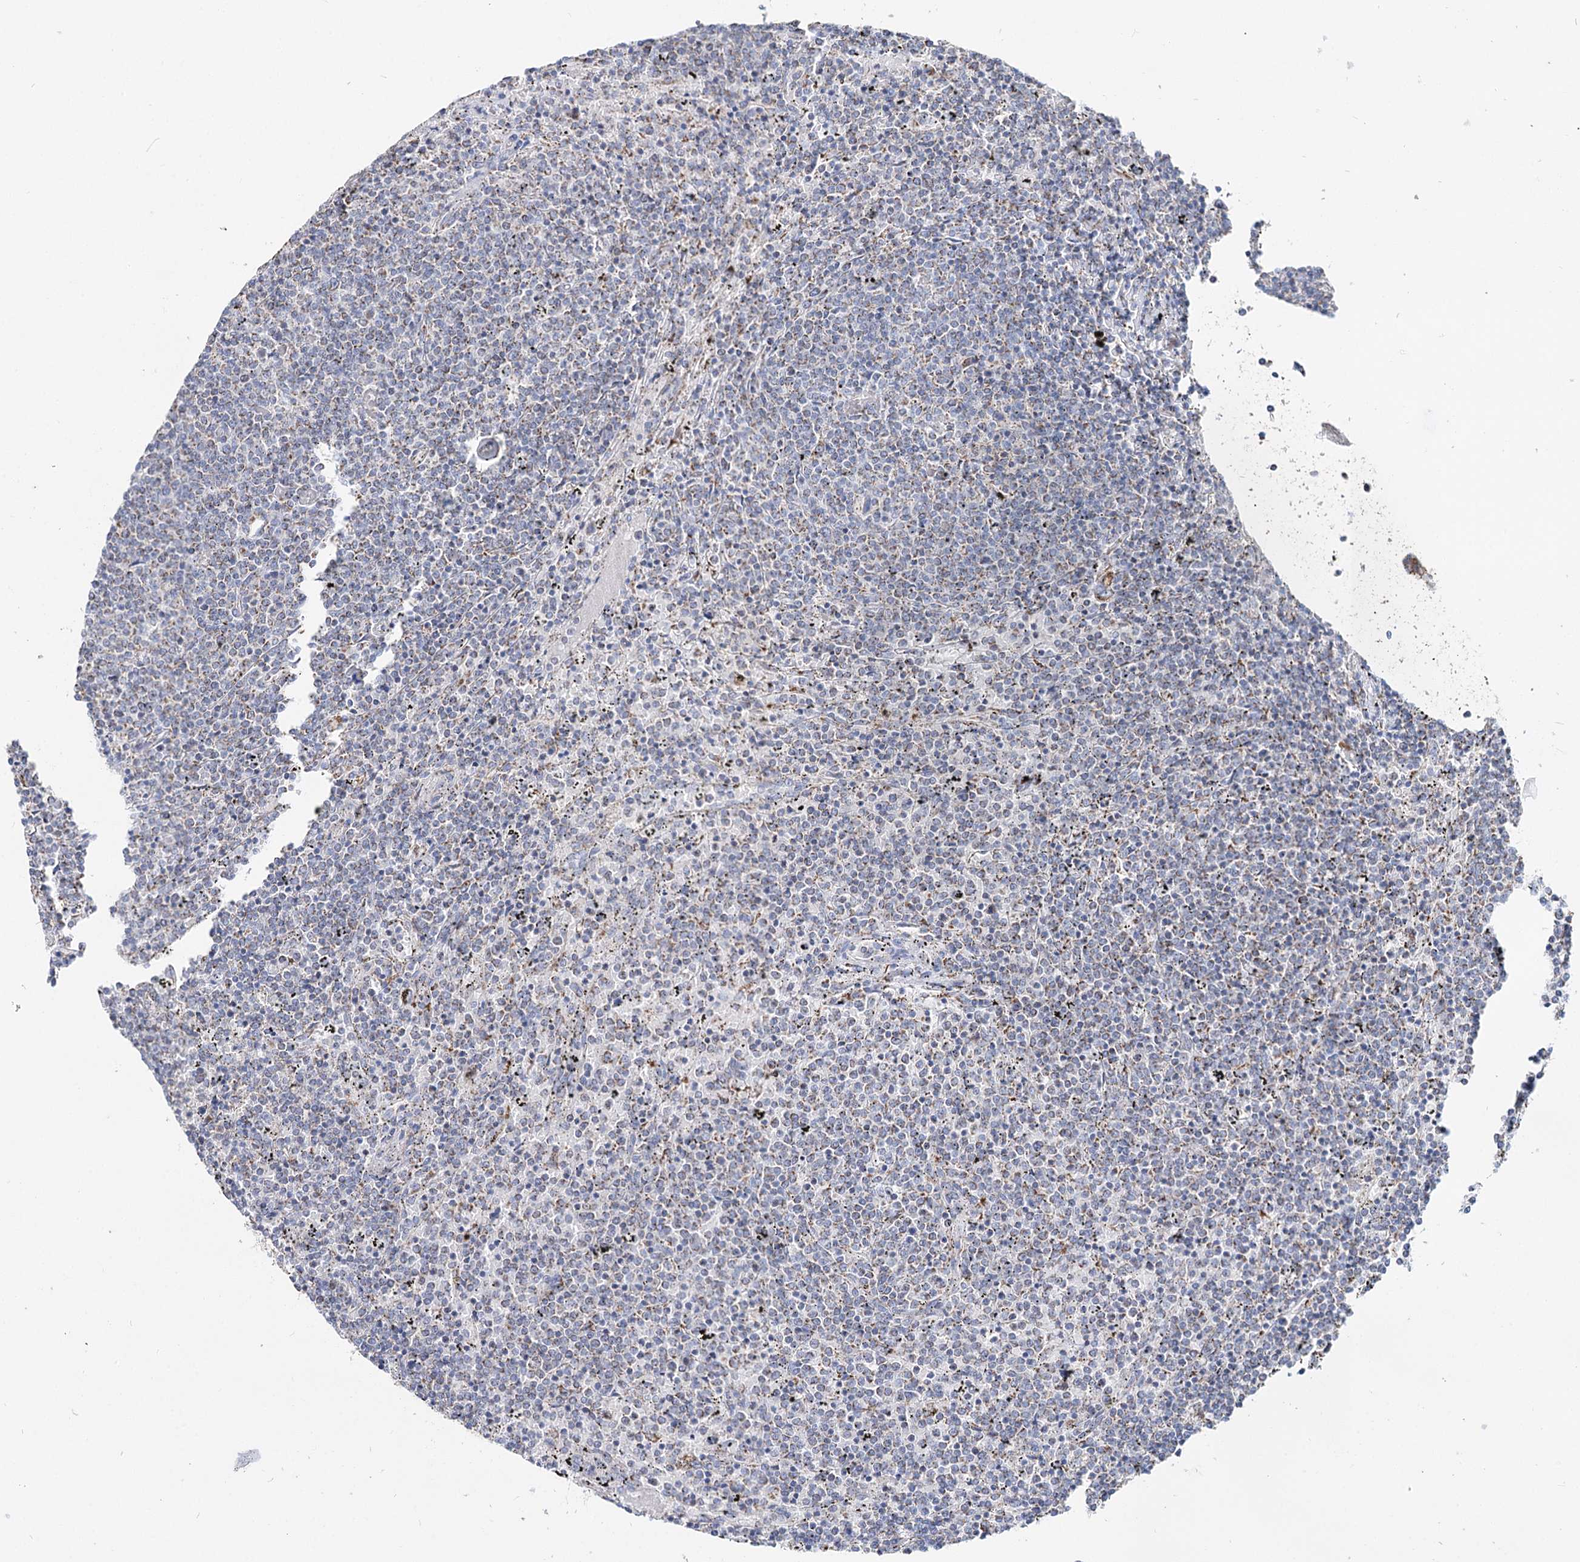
{"staining": {"intensity": "negative", "quantity": "none", "location": "none"}, "tissue": "lymphoma", "cell_type": "Tumor cells", "image_type": "cancer", "snomed": [{"axis": "morphology", "description": "Malignant lymphoma, non-Hodgkin's type, Low grade"}, {"axis": "topography", "description": "Spleen"}], "caption": "There is no significant expression in tumor cells of lymphoma. (Brightfield microscopy of DAB (3,3'-diaminobenzidine) immunohistochemistry at high magnification).", "gene": "MCCC2", "patient": {"sex": "female", "age": 50}}